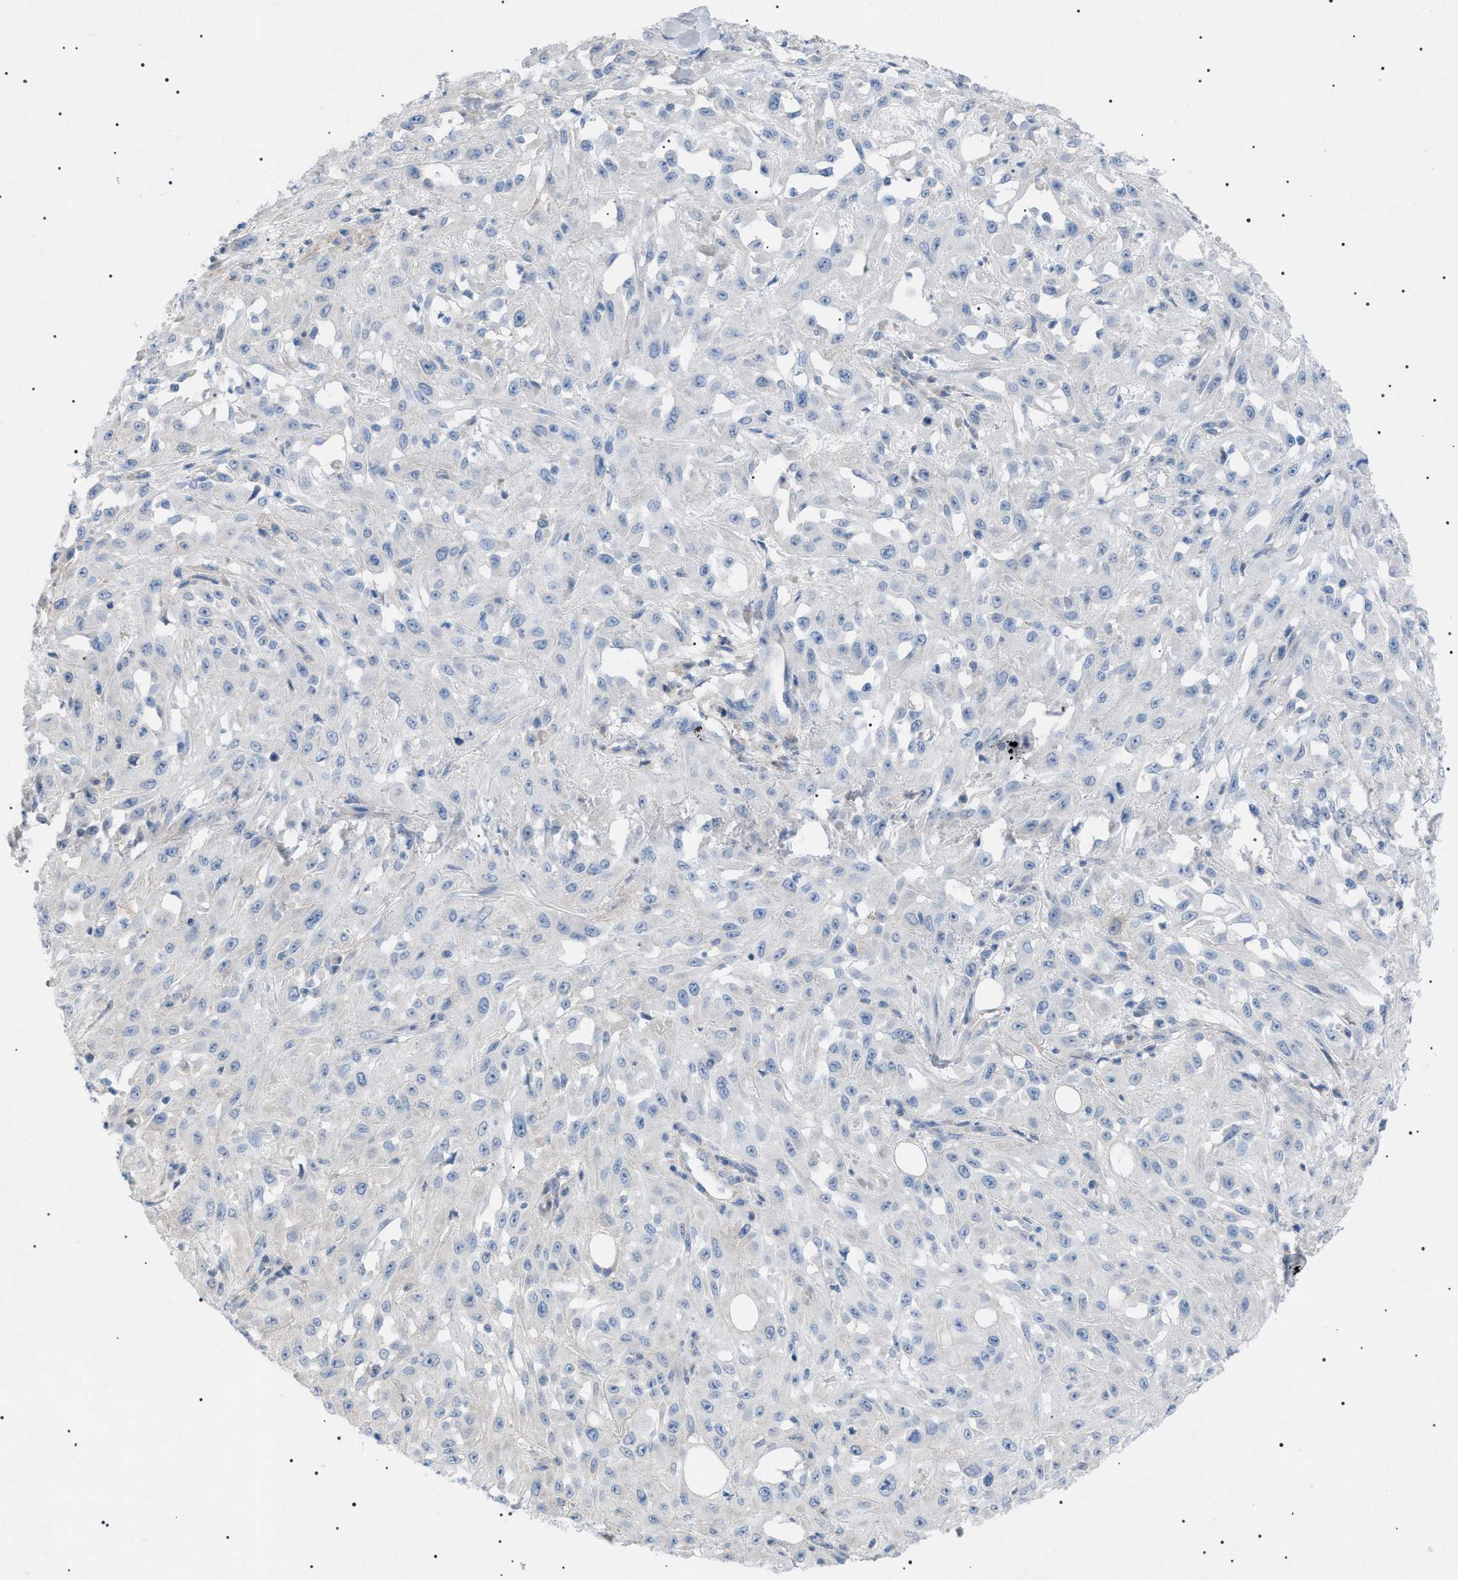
{"staining": {"intensity": "negative", "quantity": "none", "location": "none"}, "tissue": "skin cancer", "cell_type": "Tumor cells", "image_type": "cancer", "snomed": [{"axis": "morphology", "description": "Squamous cell carcinoma, NOS"}, {"axis": "morphology", "description": "Squamous cell carcinoma, metastatic, NOS"}, {"axis": "topography", "description": "Skin"}, {"axis": "topography", "description": "Lymph node"}], "caption": "This is an immunohistochemistry histopathology image of skin cancer (squamous cell carcinoma). There is no staining in tumor cells.", "gene": "ADAMTS1", "patient": {"sex": "male", "age": 75}}